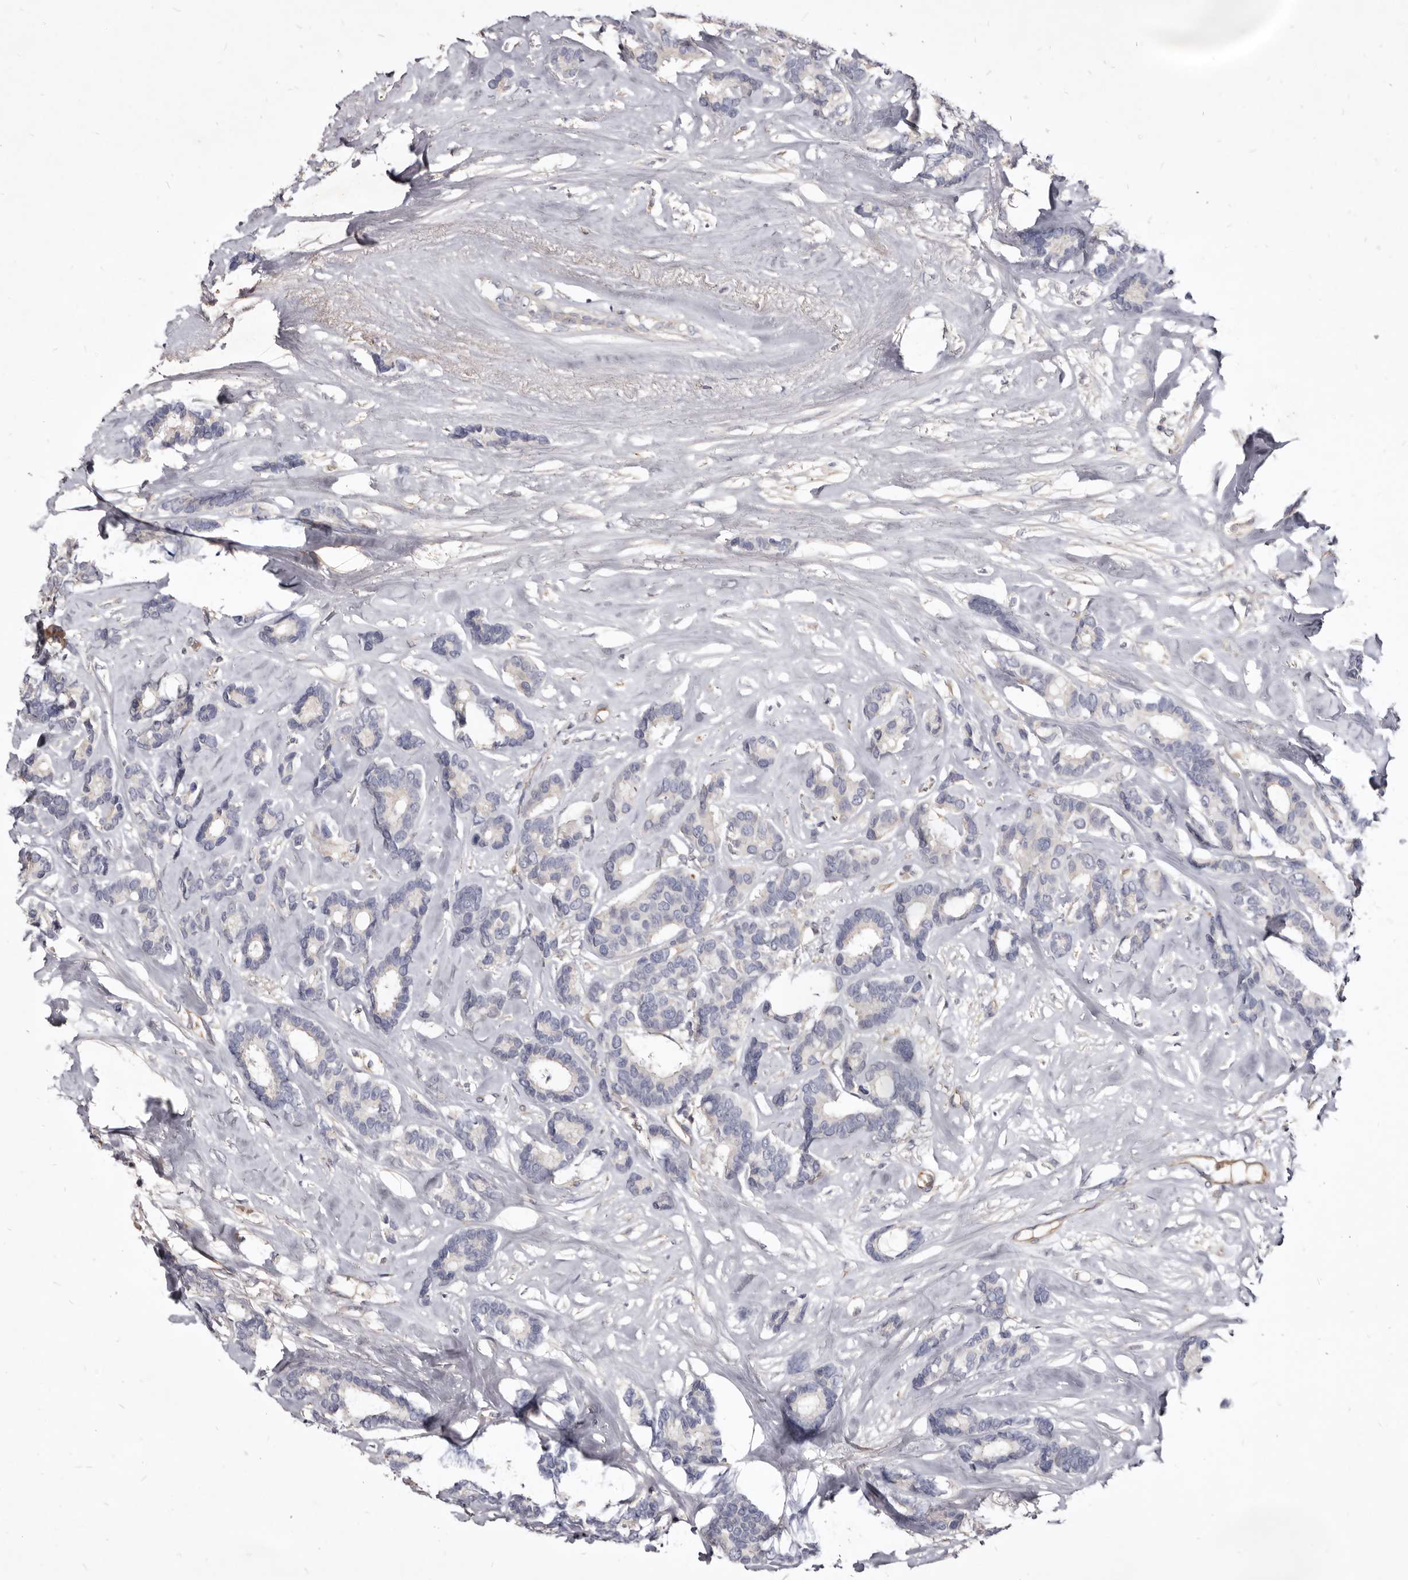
{"staining": {"intensity": "negative", "quantity": "none", "location": "none"}, "tissue": "breast cancer", "cell_type": "Tumor cells", "image_type": "cancer", "snomed": [{"axis": "morphology", "description": "Duct carcinoma"}, {"axis": "topography", "description": "Breast"}], "caption": "A high-resolution image shows IHC staining of breast invasive ductal carcinoma, which exhibits no significant positivity in tumor cells.", "gene": "FAS", "patient": {"sex": "female", "age": 87}}